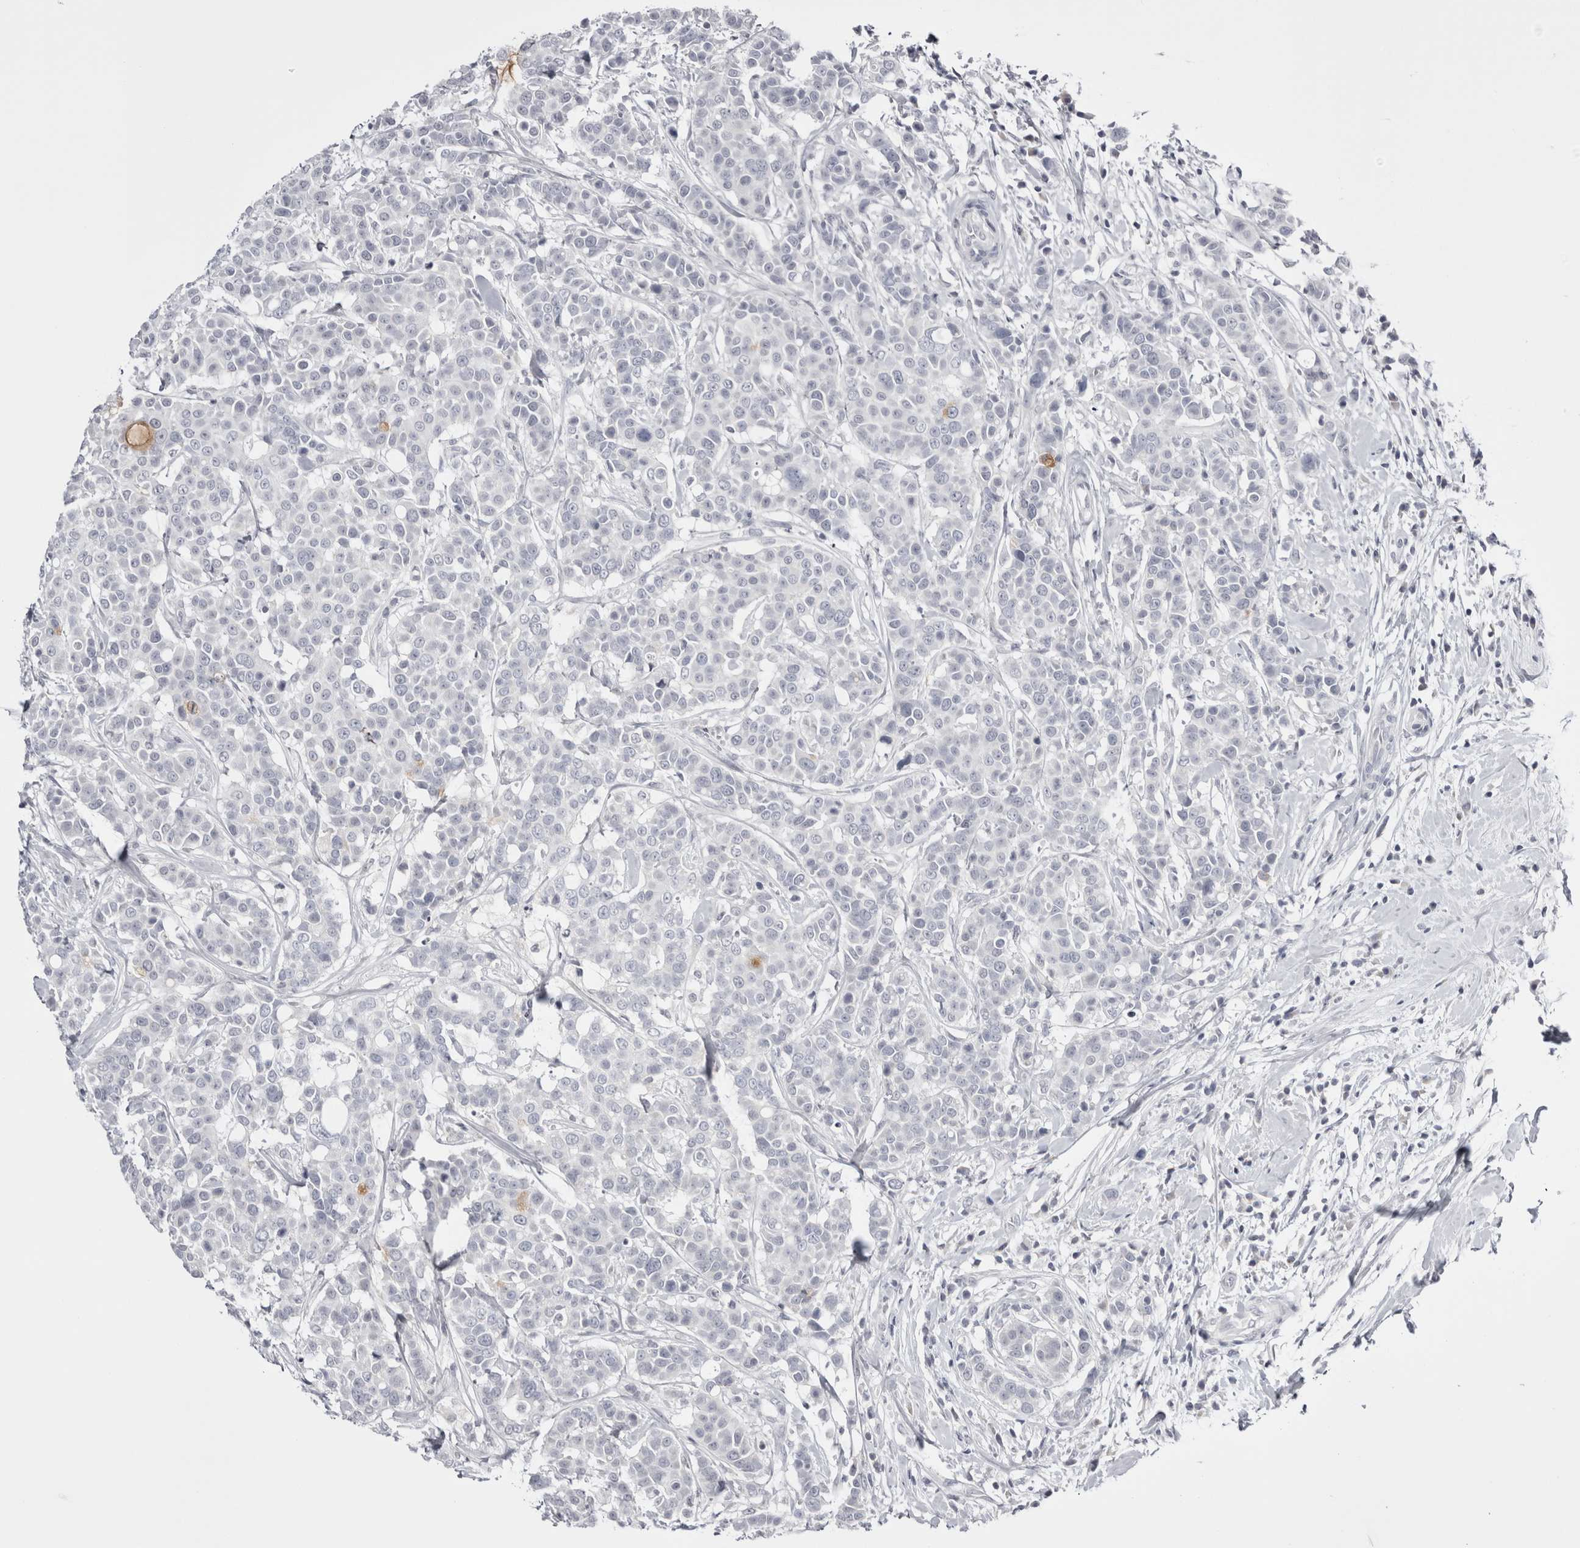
{"staining": {"intensity": "negative", "quantity": "none", "location": "none"}, "tissue": "breast cancer", "cell_type": "Tumor cells", "image_type": "cancer", "snomed": [{"axis": "morphology", "description": "Duct carcinoma"}, {"axis": "topography", "description": "Breast"}], "caption": "Tumor cells show no significant positivity in breast cancer (infiltrating ductal carcinoma).", "gene": "FNDC8", "patient": {"sex": "female", "age": 27}}